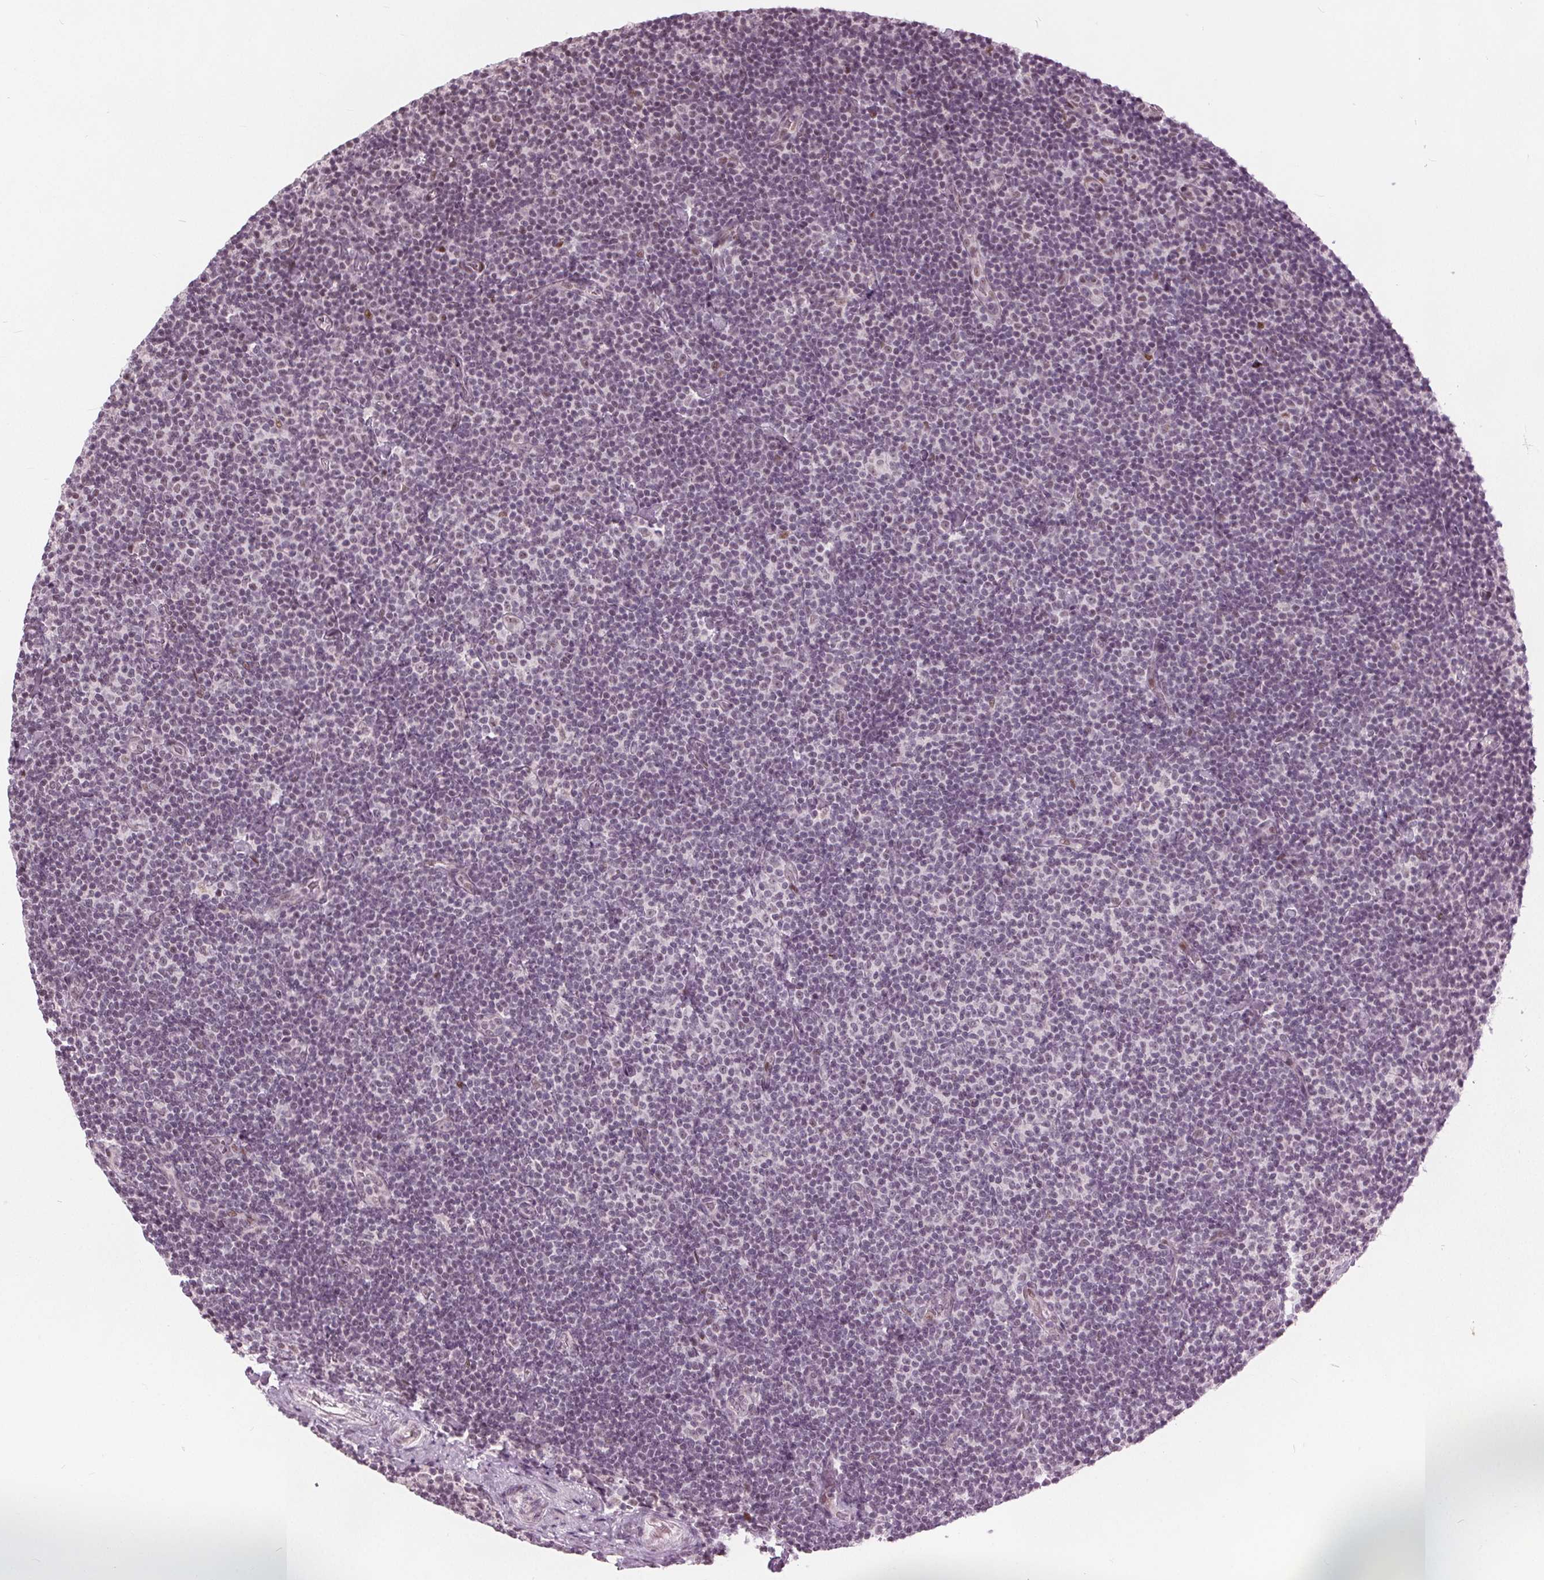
{"staining": {"intensity": "weak", "quantity": "<25%", "location": "nuclear"}, "tissue": "lymphoma", "cell_type": "Tumor cells", "image_type": "cancer", "snomed": [{"axis": "morphology", "description": "Malignant lymphoma, non-Hodgkin's type, Low grade"}, {"axis": "topography", "description": "Lymph node"}], "caption": "DAB immunohistochemical staining of human malignant lymphoma, non-Hodgkin's type (low-grade) reveals no significant staining in tumor cells.", "gene": "TTC34", "patient": {"sex": "male", "age": 81}}